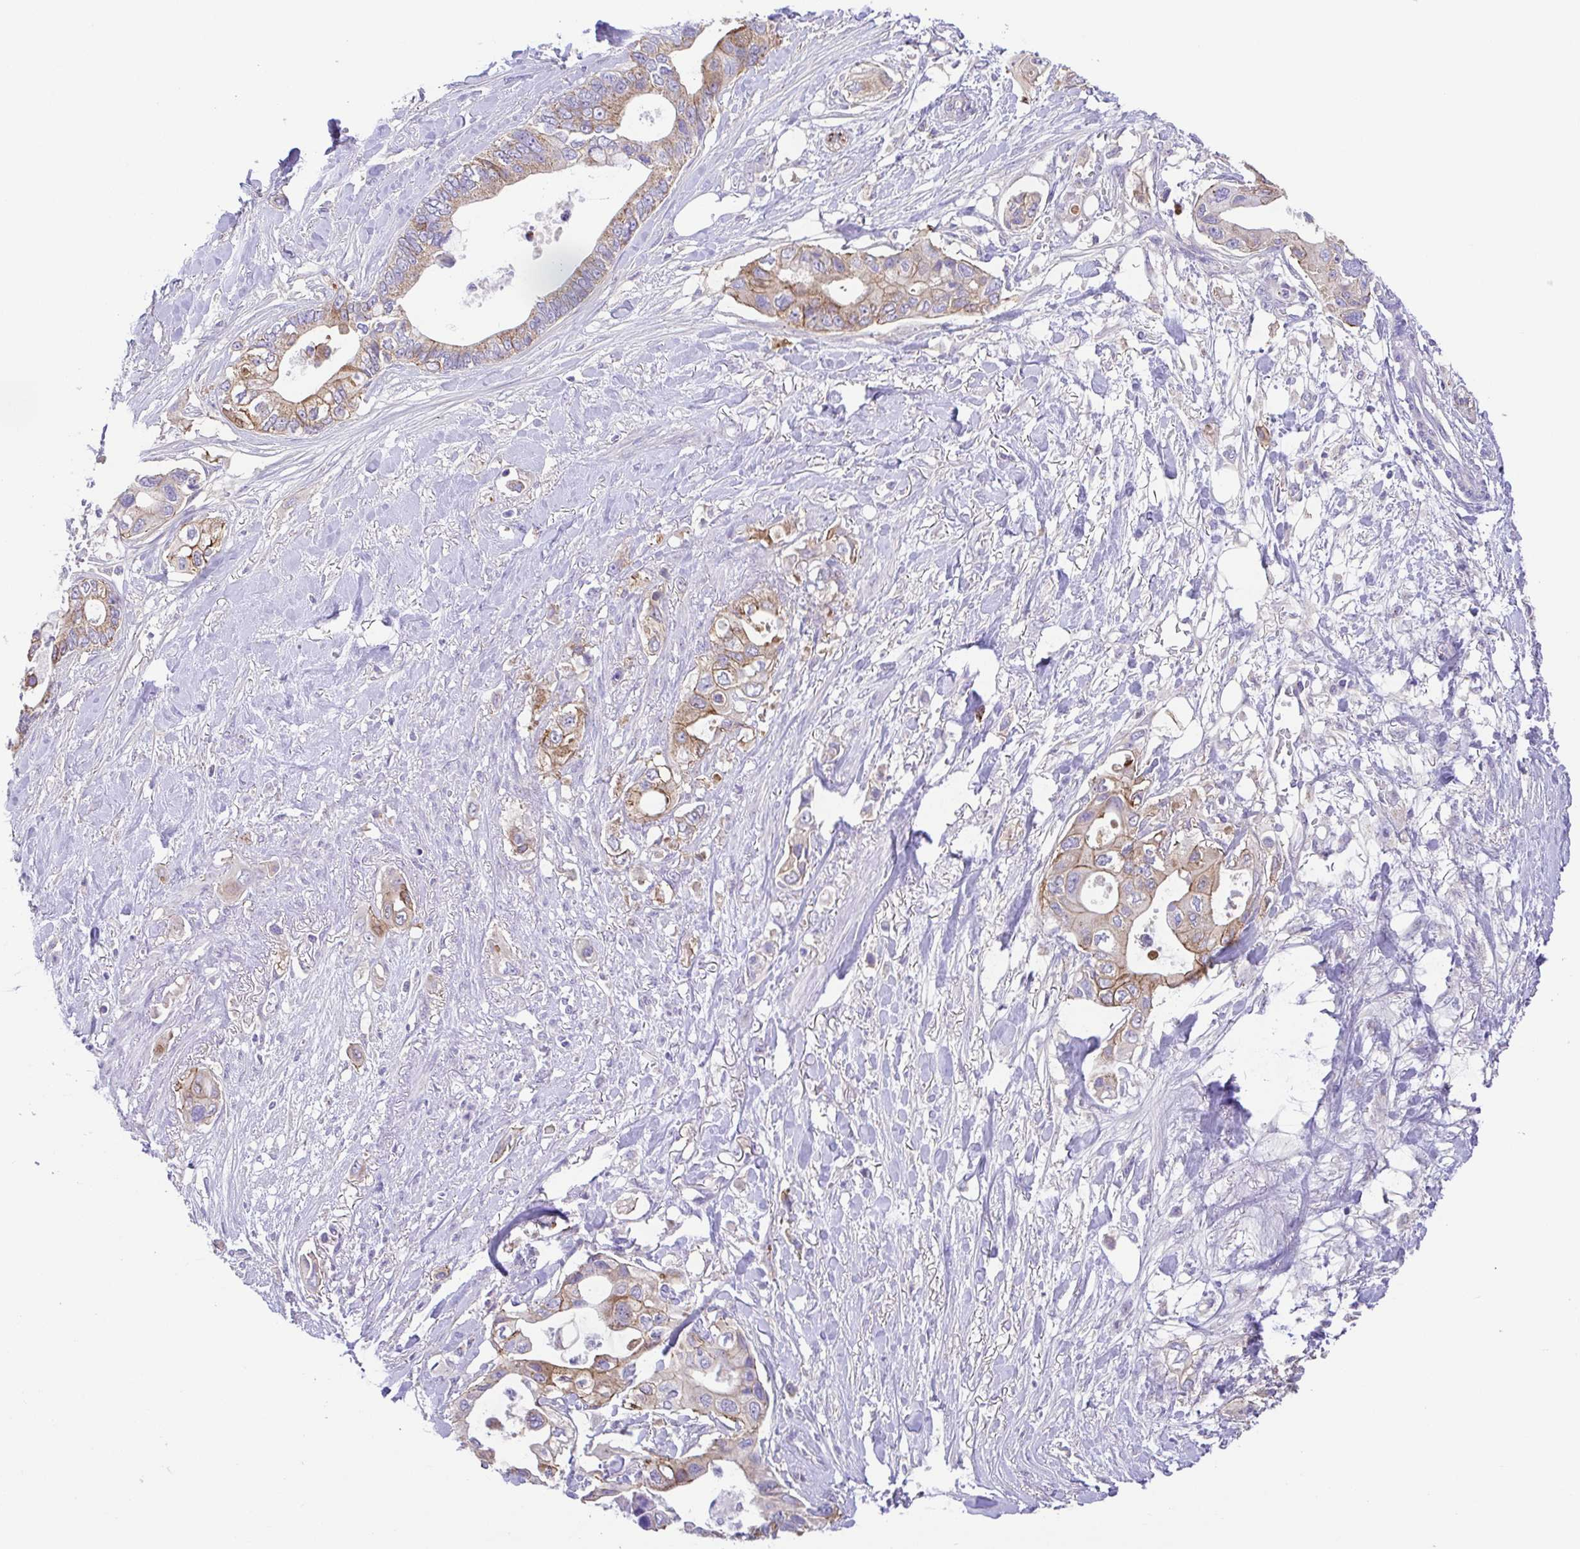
{"staining": {"intensity": "moderate", "quantity": "25%-75%", "location": "cytoplasmic/membranous"}, "tissue": "pancreatic cancer", "cell_type": "Tumor cells", "image_type": "cancer", "snomed": [{"axis": "morphology", "description": "Adenocarcinoma, NOS"}, {"axis": "topography", "description": "Pancreas"}], "caption": "This is a micrograph of IHC staining of pancreatic cancer, which shows moderate expression in the cytoplasmic/membranous of tumor cells.", "gene": "SLC13A1", "patient": {"sex": "female", "age": 63}}